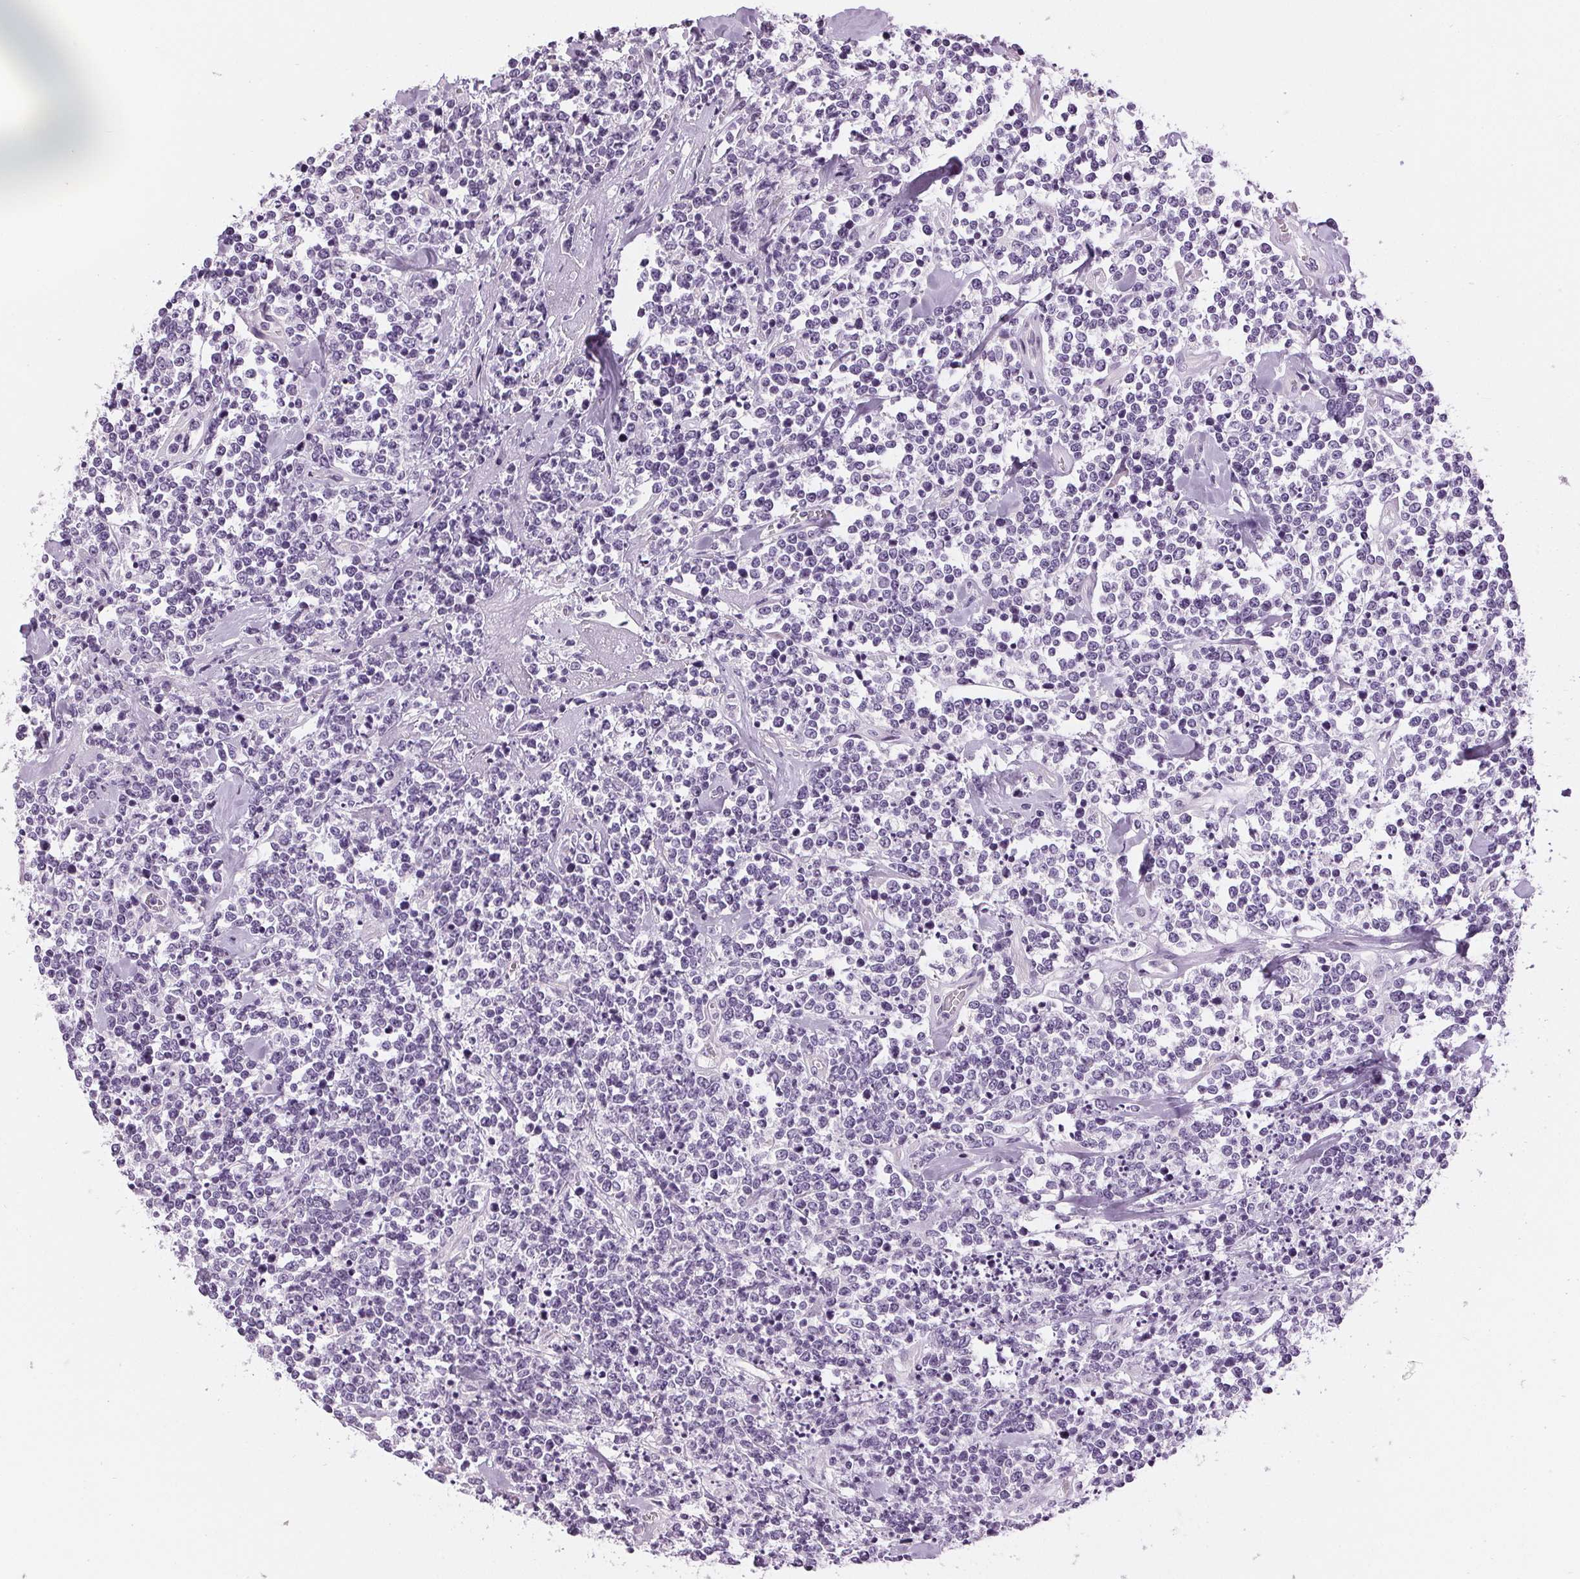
{"staining": {"intensity": "negative", "quantity": "none", "location": "none"}, "tissue": "lymphoma", "cell_type": "Tumor cells", "image_type": "cancer", "snomed": [{"axis": "morphology", "description": "Malignant lymphoma, non-Hodgkin's type, High grade"}, {"axis": "topography", "description": "Colon"}], "caption": "This is a micrograph of immunohistochemistry (IHC) staining of lymphoma, which shows no positivity in tumor cells.", "gene": "MISP", "patient": {"sex": "male", "age": 82}}